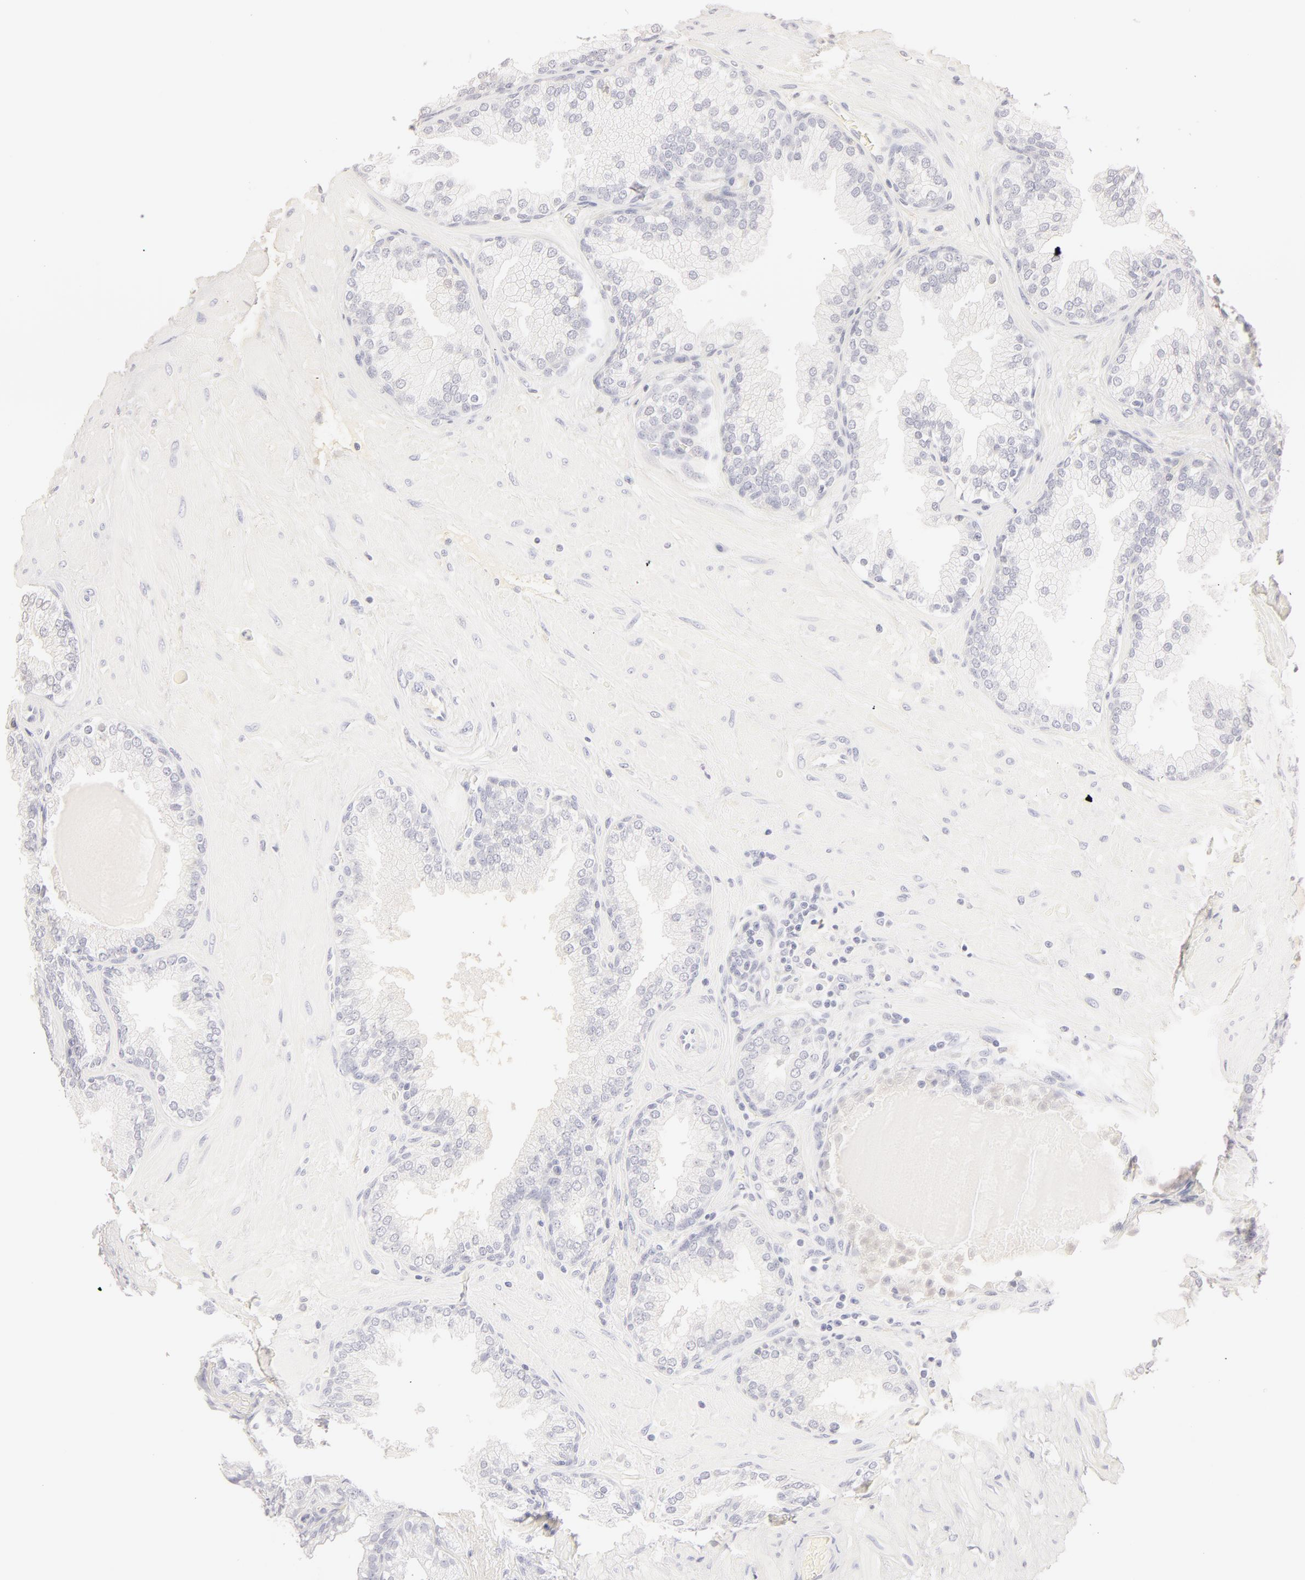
{"staining": {"intensity": "negative", "quantity": "none", "location": "none"}, "tissue": "prostate", "cell_type": "Glandular cells", "image_type": "normal", "snomed": [{"axis": "morphology", "description": "Normal tissue, NOS"}, {"axis": "topography", "description": "Prostate"}], "caption": "Protein analysis of unremarkable prostate demonstrates no significant positivity in glandular cells.", "gene": "LGALS7B", "patient": {"sex": "male", "age": 51}}